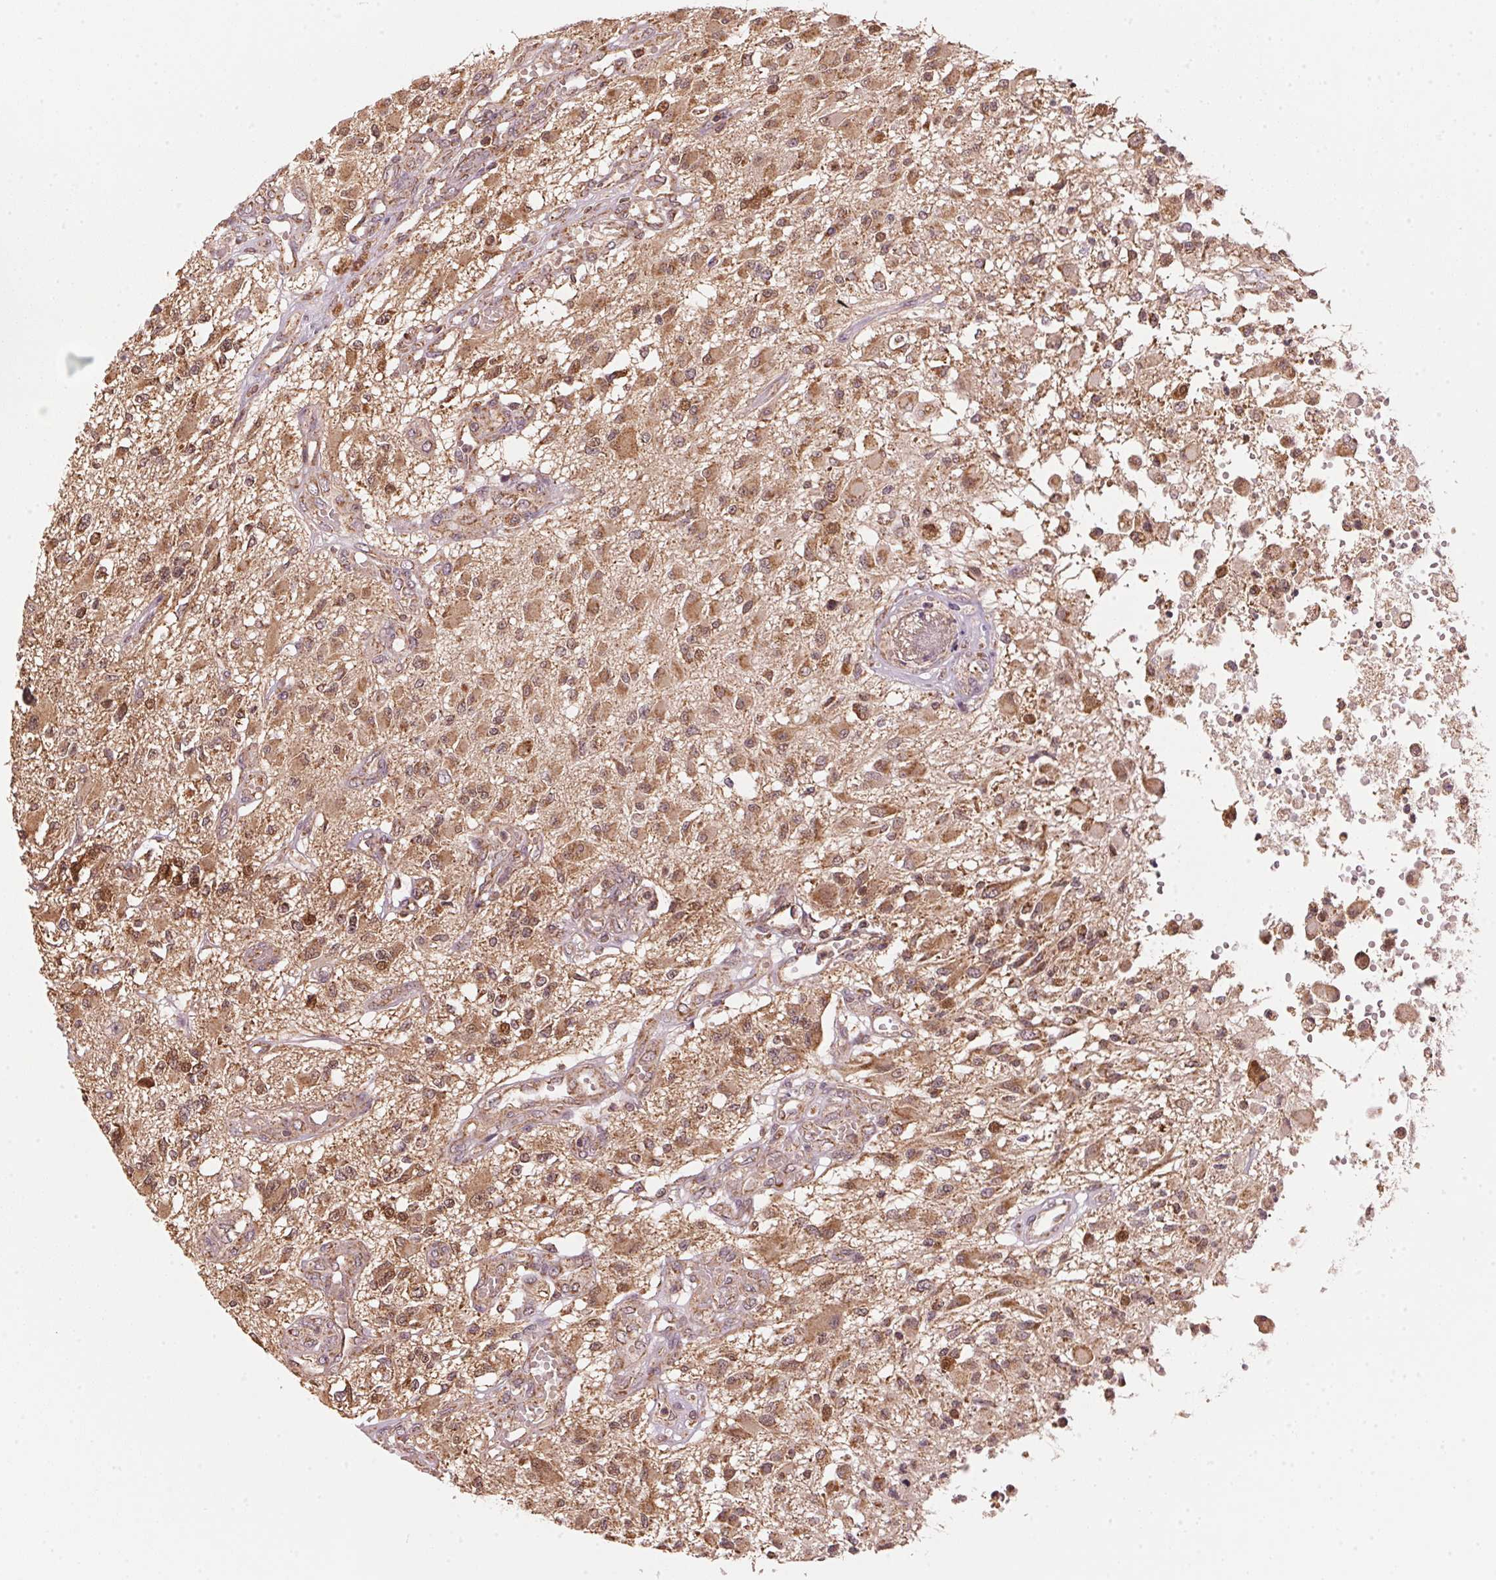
{"staining": {"intensity": "moderate", "quantity": ">75%", "location": "cytoplasmic/membranous"}, "tissue": "glioma", "cell_type": "Tumor cells", "image_type": "cancer", "snomed": [{"axis": "morphology", "description": "Glioma, malignant, High grade"}, {"axis": "topography", "description": "Brain"}], "caption": "The immunohistochemical stain labels moderate cytoplasmic/membranous expression in tumor cells of glioma tissue. (IHC, brightfield microscopy, high magnification).", "gene": "ARHGAP6", "patient": {"sex": "female", "age": 63}}